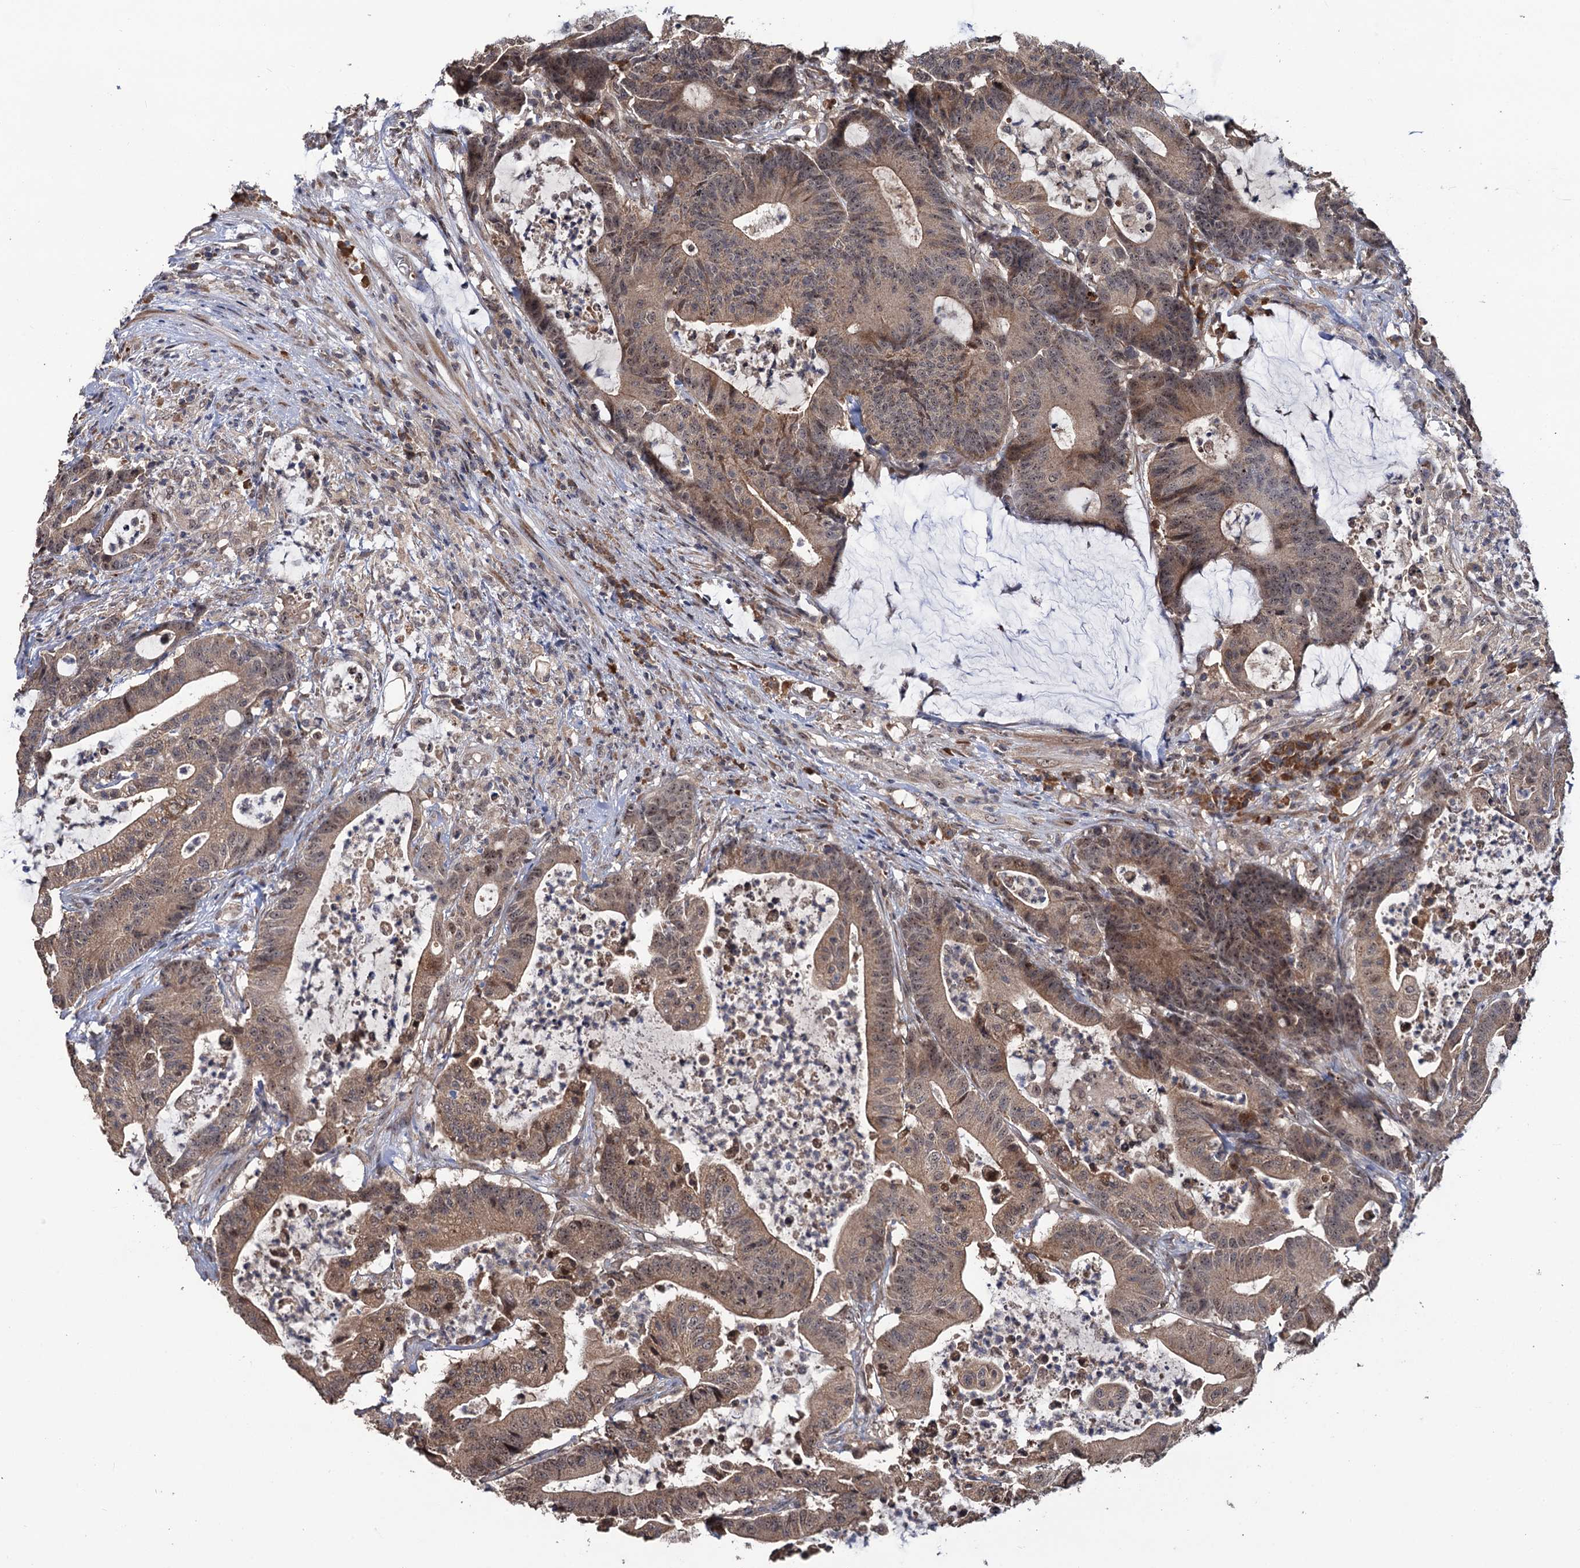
{"staining": {"intensity": "weak", "quantity": ">75%", "location": "cytoplasmic/membranous,nuclear"}, "tissue": "colorectal cancer", "cell_type": "Tumor cells", "image_type": "cancer", "snomed": [{"axis": "morphology", "description": "Adenocarcinoma, NOS"}, {"axis": "topography", "description": "Colon"}], "caption": "Weak cytoplasmic/membranous and nuclear expression is identified in about >75% of tumor cells in colorectal cancer (adenocarcinoma).", "gene": "LRRC63", "patient": {"sex": "female", "age": 84}}